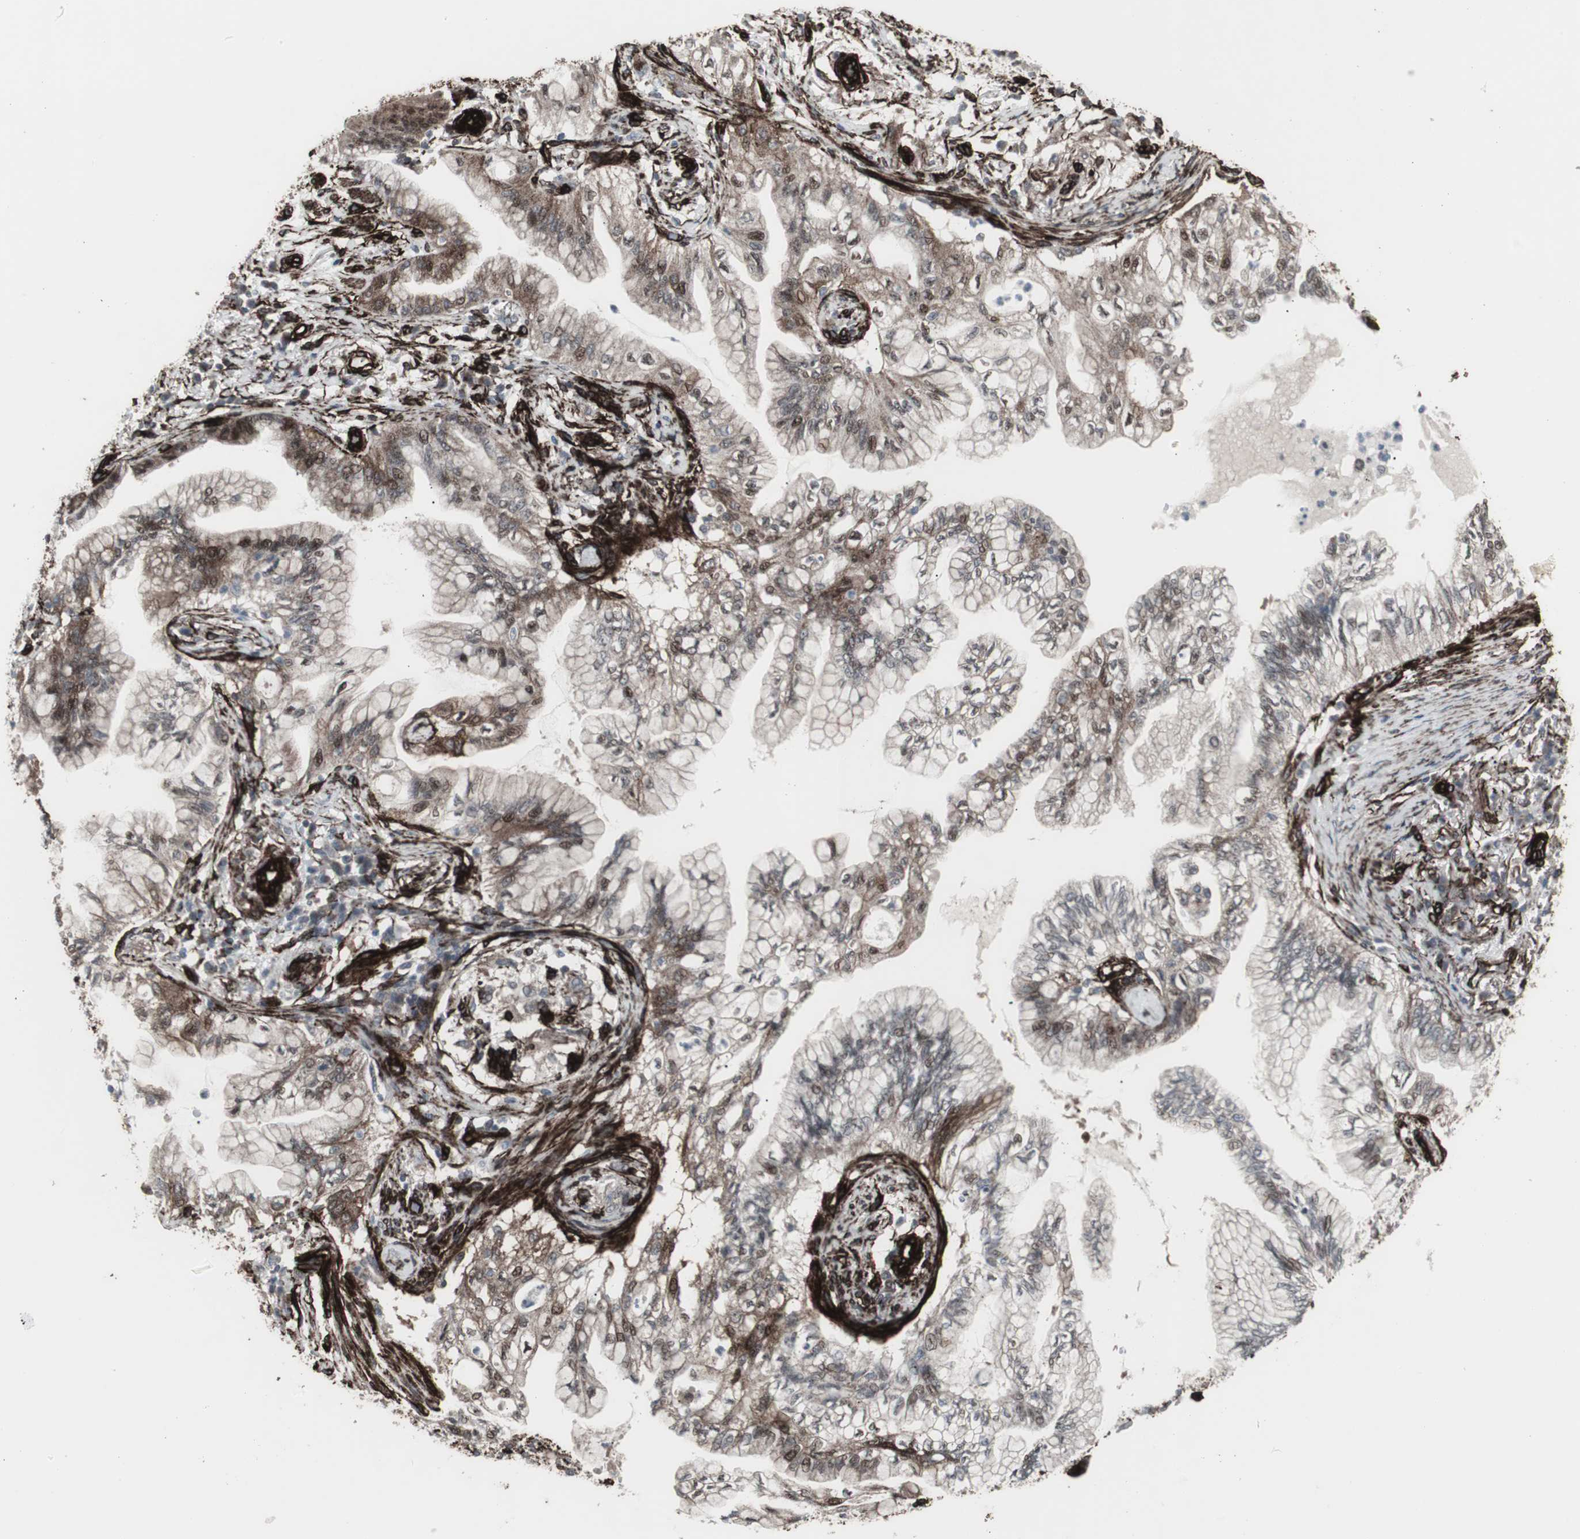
{"staining": {"intensity": "moderate", "quantity": "25%-75%", "location": "cytoplasmic/membranous,nuclear"}, "tissue": "lung cancer", "cell_type": "Tumor cells", "image_type": "cancer", "snomed": [{"axis": "morphology", "description": "Adenocarcinoma, NOS"}, {"axis": "topography", "description": "Lung"}], "caption": "Lung cancer (adenocarcinoma) tissue displays moderate cytoplasmic/membranous and nuclear expression in about 25%-75% of tumor cells, visualized by immunohistochemistry.", "gene": "PDGFA", "patient": {"sex": "female", "age": 70}}